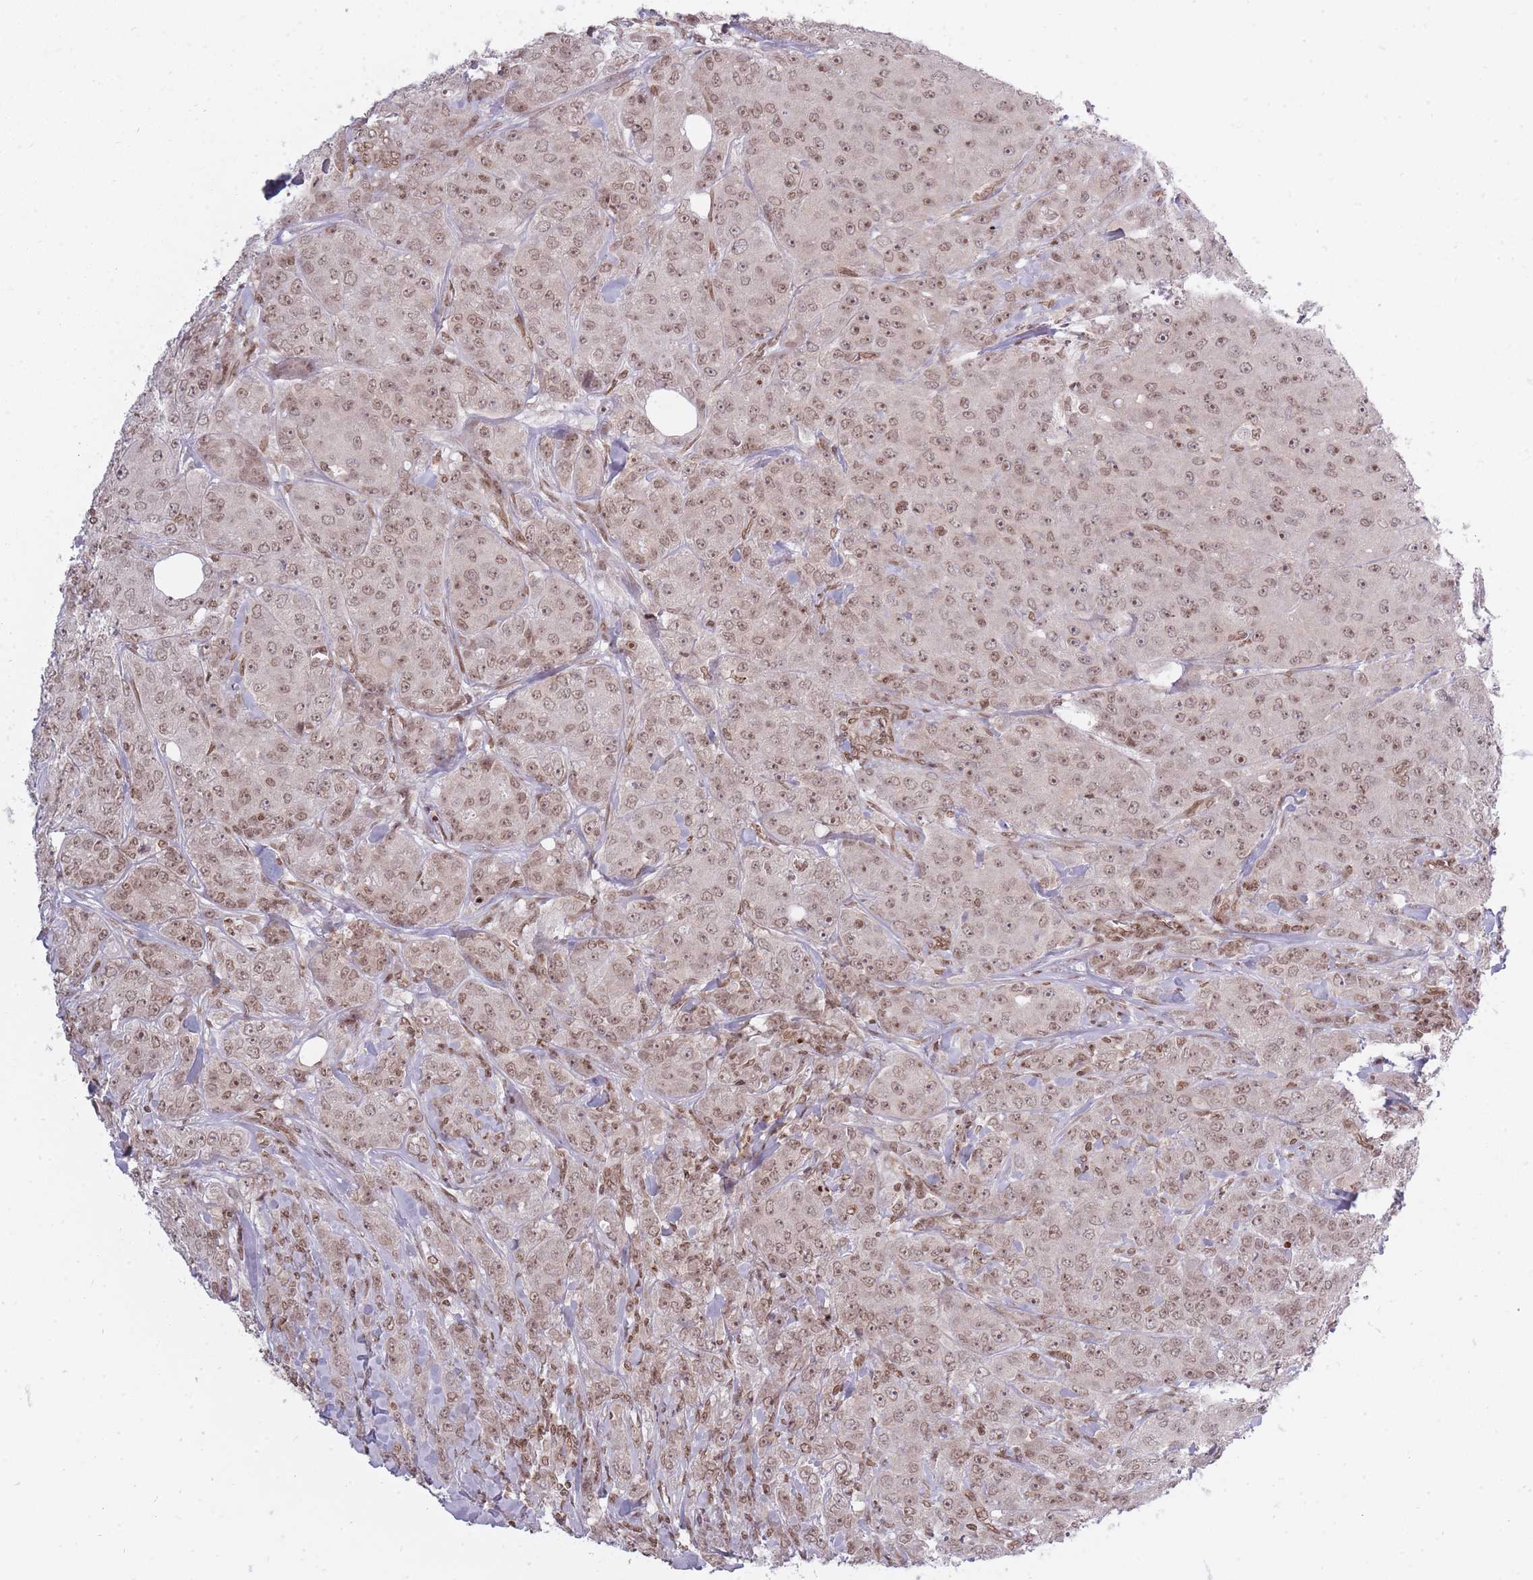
{"staining": {"intensity": "moderate", "quantity": ">75%", "location": "nuclear"}, "tissue": "breast cancer", "cell_type": "Tumor cells", "image_type": "cancer", "snomed": [{"axis": "morphology", "description": "Duct carcinoma"}, {"axis": "topography", "description": "Breast"}], "caption": "Moderate nuclear protein positivity is seen in approximately >75% of tumor cells in breast cancer.", "gene": "TMC6", "patient": {"sex": "female", "age": 43}}